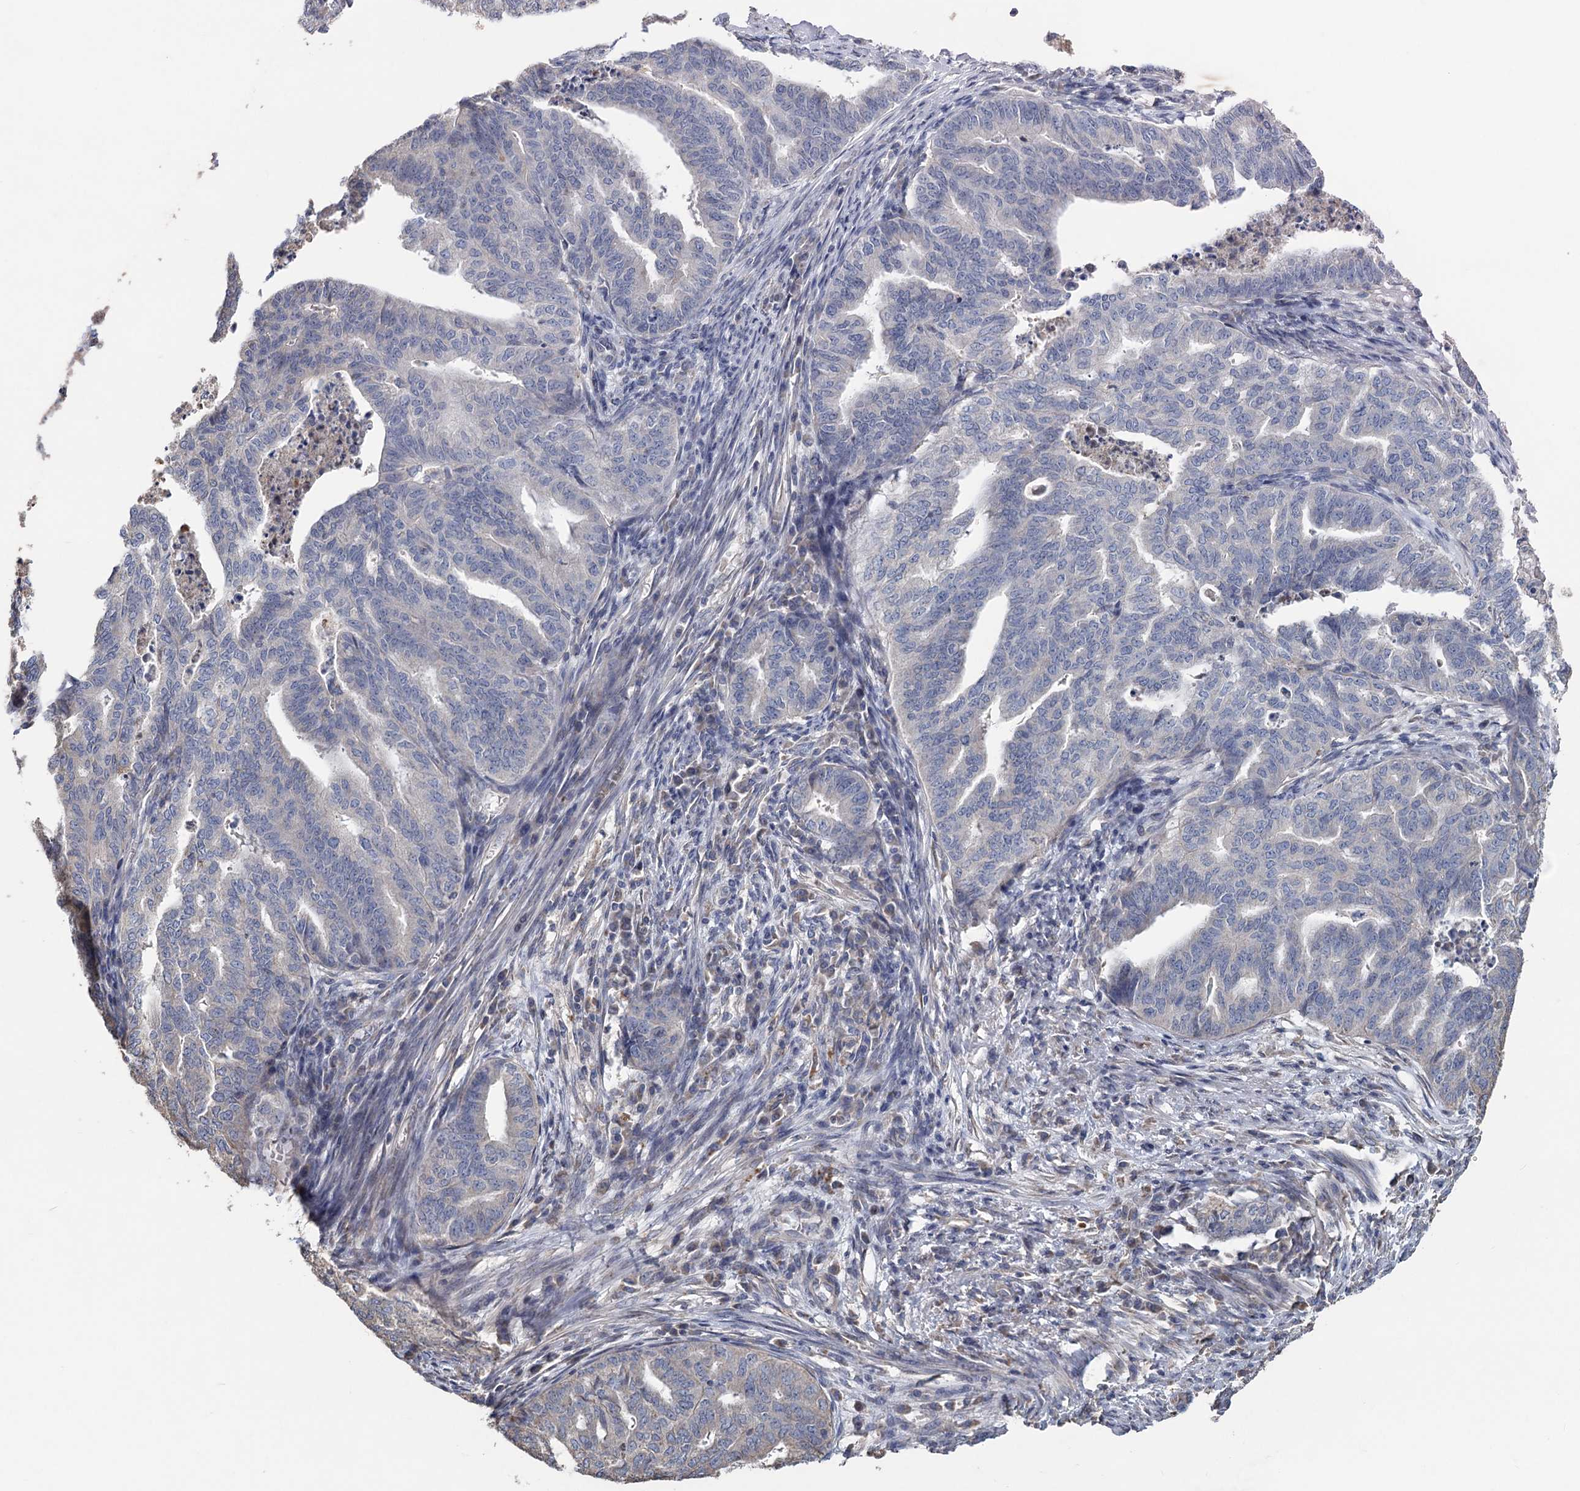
{"staining": {"intensity": "weak", "quantity": "<25%", "location": "cytoplasmic/membranous"}, "tissue": "endometrial cancer", "cell_type": "Tumor cells", "image_type": "cancer", "snomed": [{"axis": "morphology", "description": "Adenocarcinoma, NOS"}, {"axis": "topography", "description": "Endometrium"}], "caption": "A histopathology image of endometrial cancer (adenocarcinoma) stained for a protein shows no brown staining in tumor cells.", "gene": "HES2", "patient": {"sex": "female", "age": 79}}